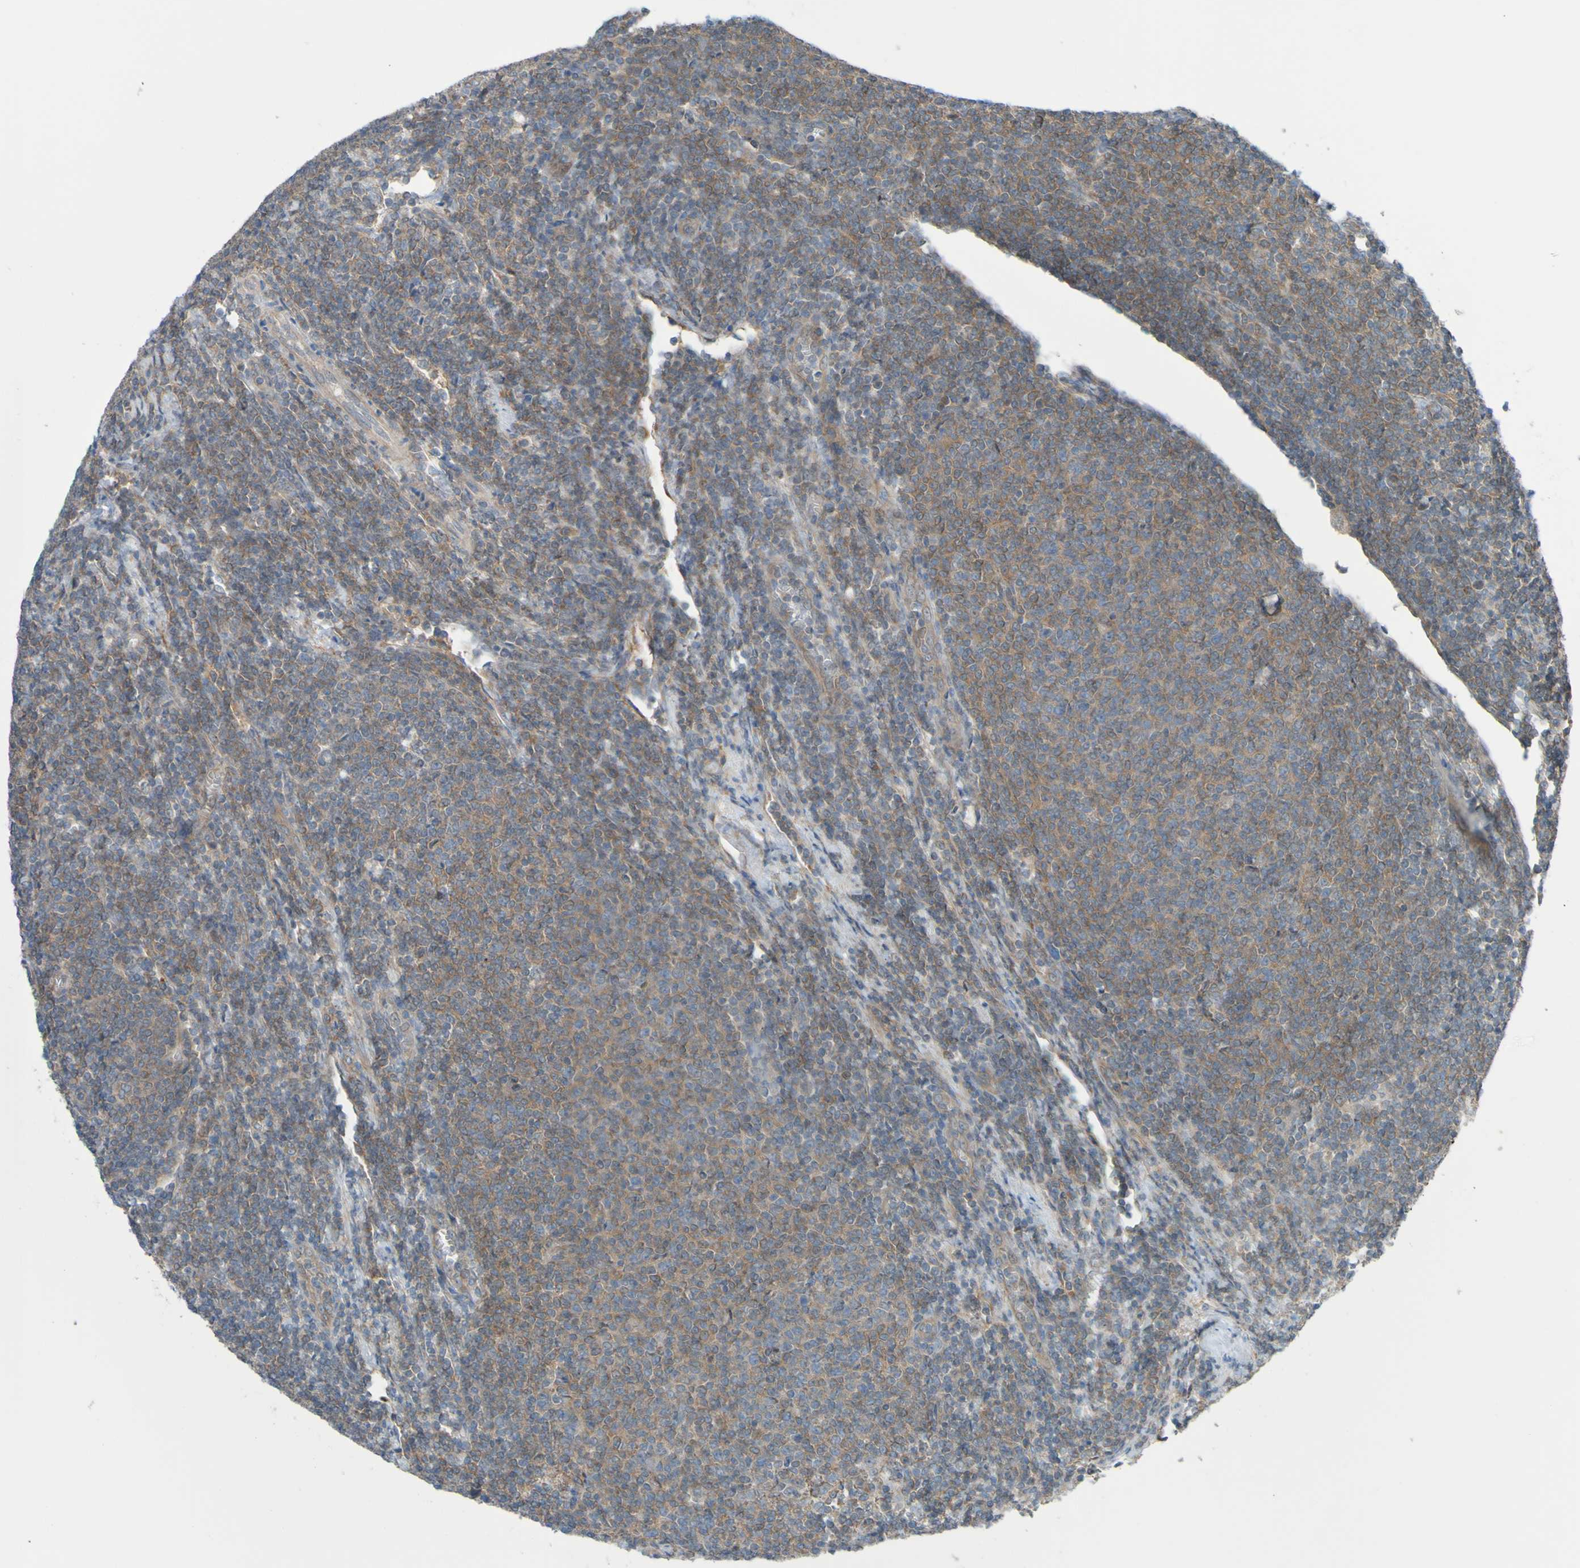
{"staining": {"intensity": "moderate", "quantity": ">75%", "location": "cytoplasmic/membranous"}, "tissue": "lymphoma", "cell_type": "Tumor cells", "image_type": "cancer", "snomed": [{"axis": "morphology", "description": "Malignant lymphoma, non-Hodgkin's type, Low grade"}, {"axis": "topography", "description": "Lymph node"}], "caption": "About >75% of tumor cells in malignant lymphoma, non-Hodgkin's type (low-grade) reveal moderate cytoplasmic/membranous protein expression as visualized by brown immunohistochemical staining.", "gene": "NPRL3", "patient": {"sex": "male", "age": 66}}